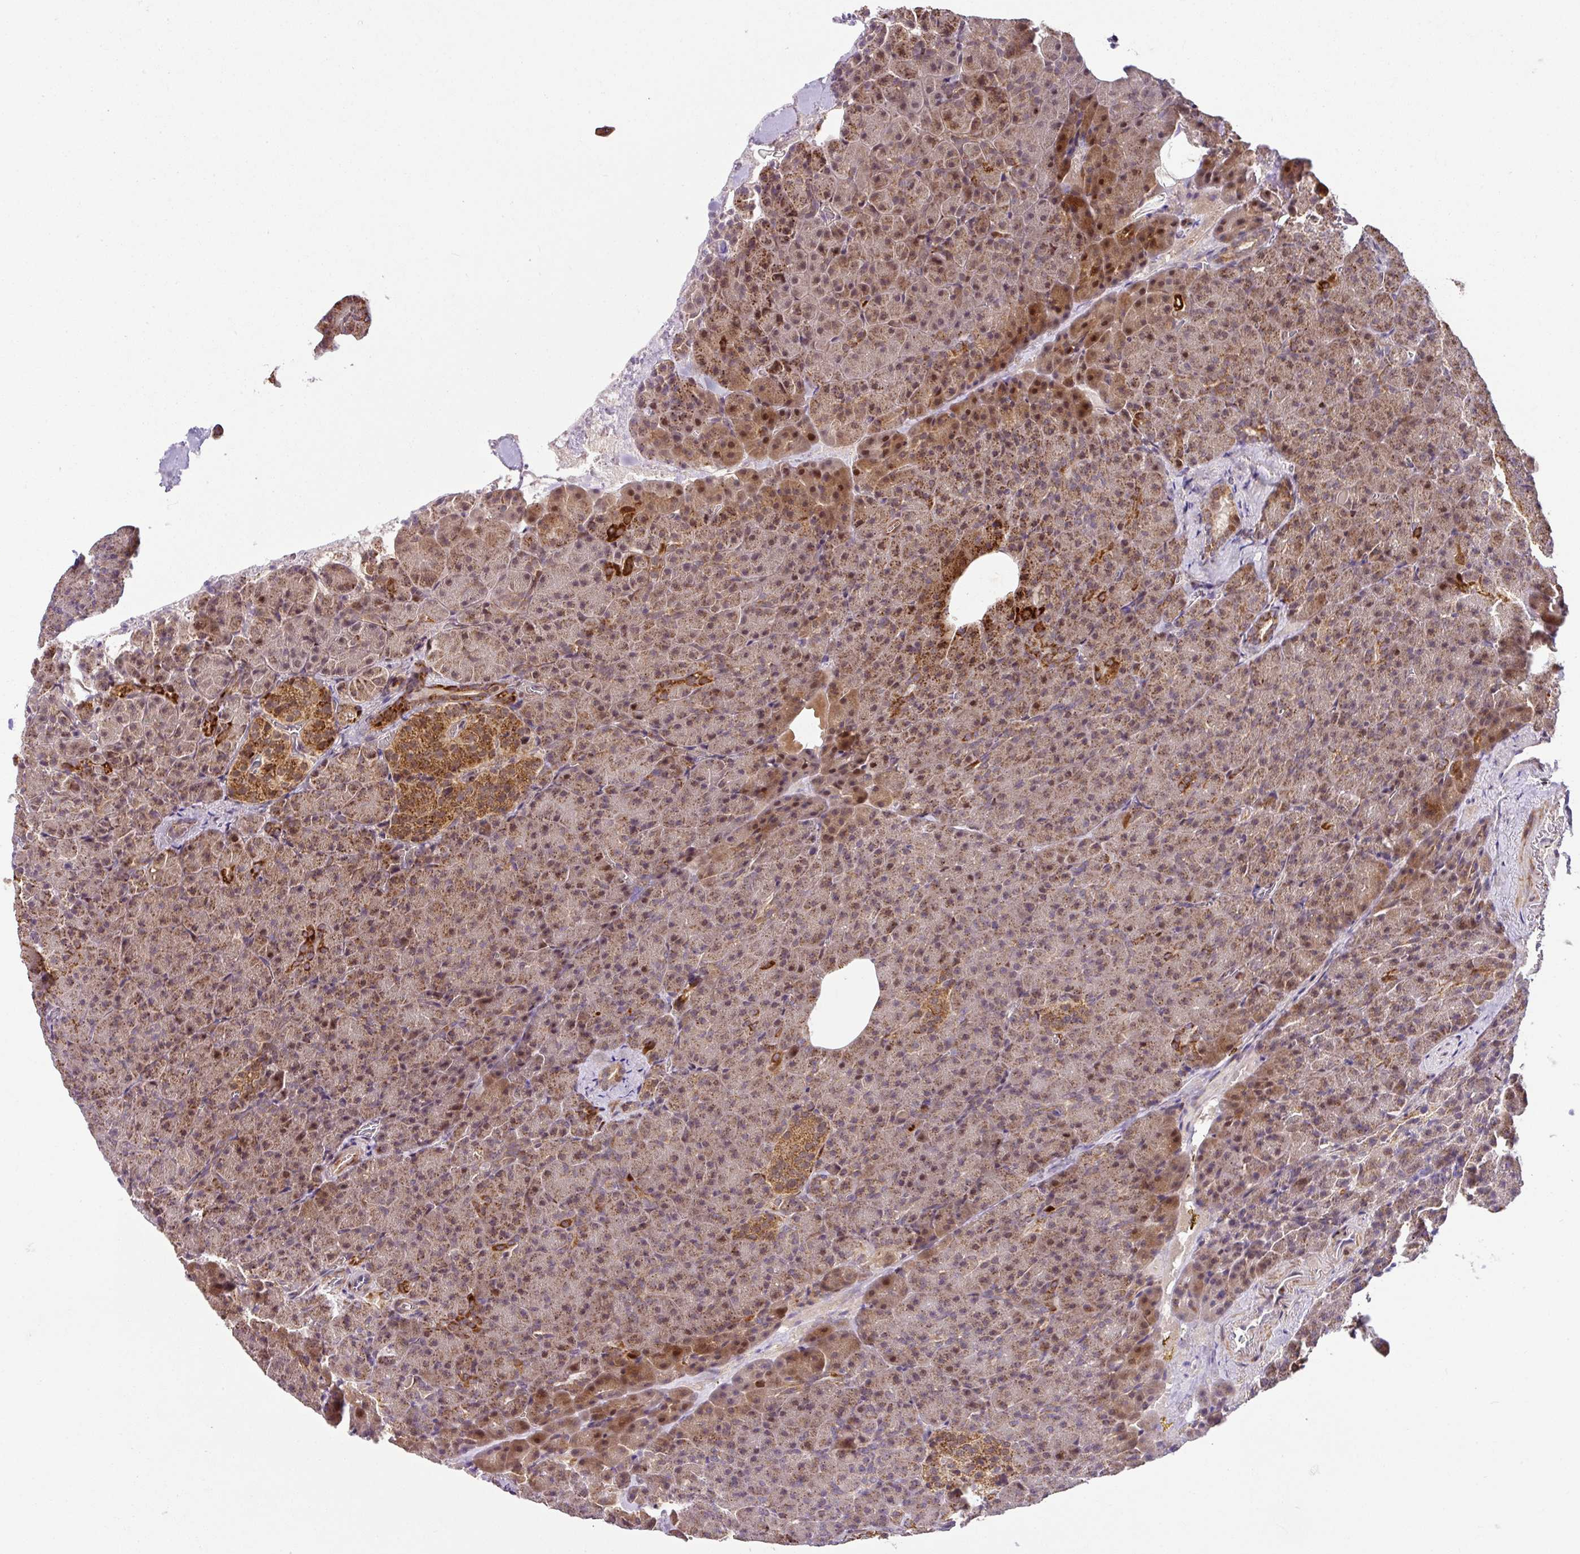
{"staining": {"intensity": "moderate", "quantity": ">75%", "location": "cytoplasmic/membranous,nuclear"}, "tissue": "pancreas", "cell_type": "Exocrine glandular cells", "image_type": "normal", "snomed": [{"axis": "morphology", "description": "Normal tissue, NOS"}, {"axis": "topography", "description": "Pancreas"}], "caption": "The micrograph demonstrates a brown stain indicating the presence of a protein in the cytoplasmic/membranous,nuclear of exocrine glandular cells in pancreas.", "gene": "ENSG00000269547", "patient": {"sex": "female", "age": 74}}